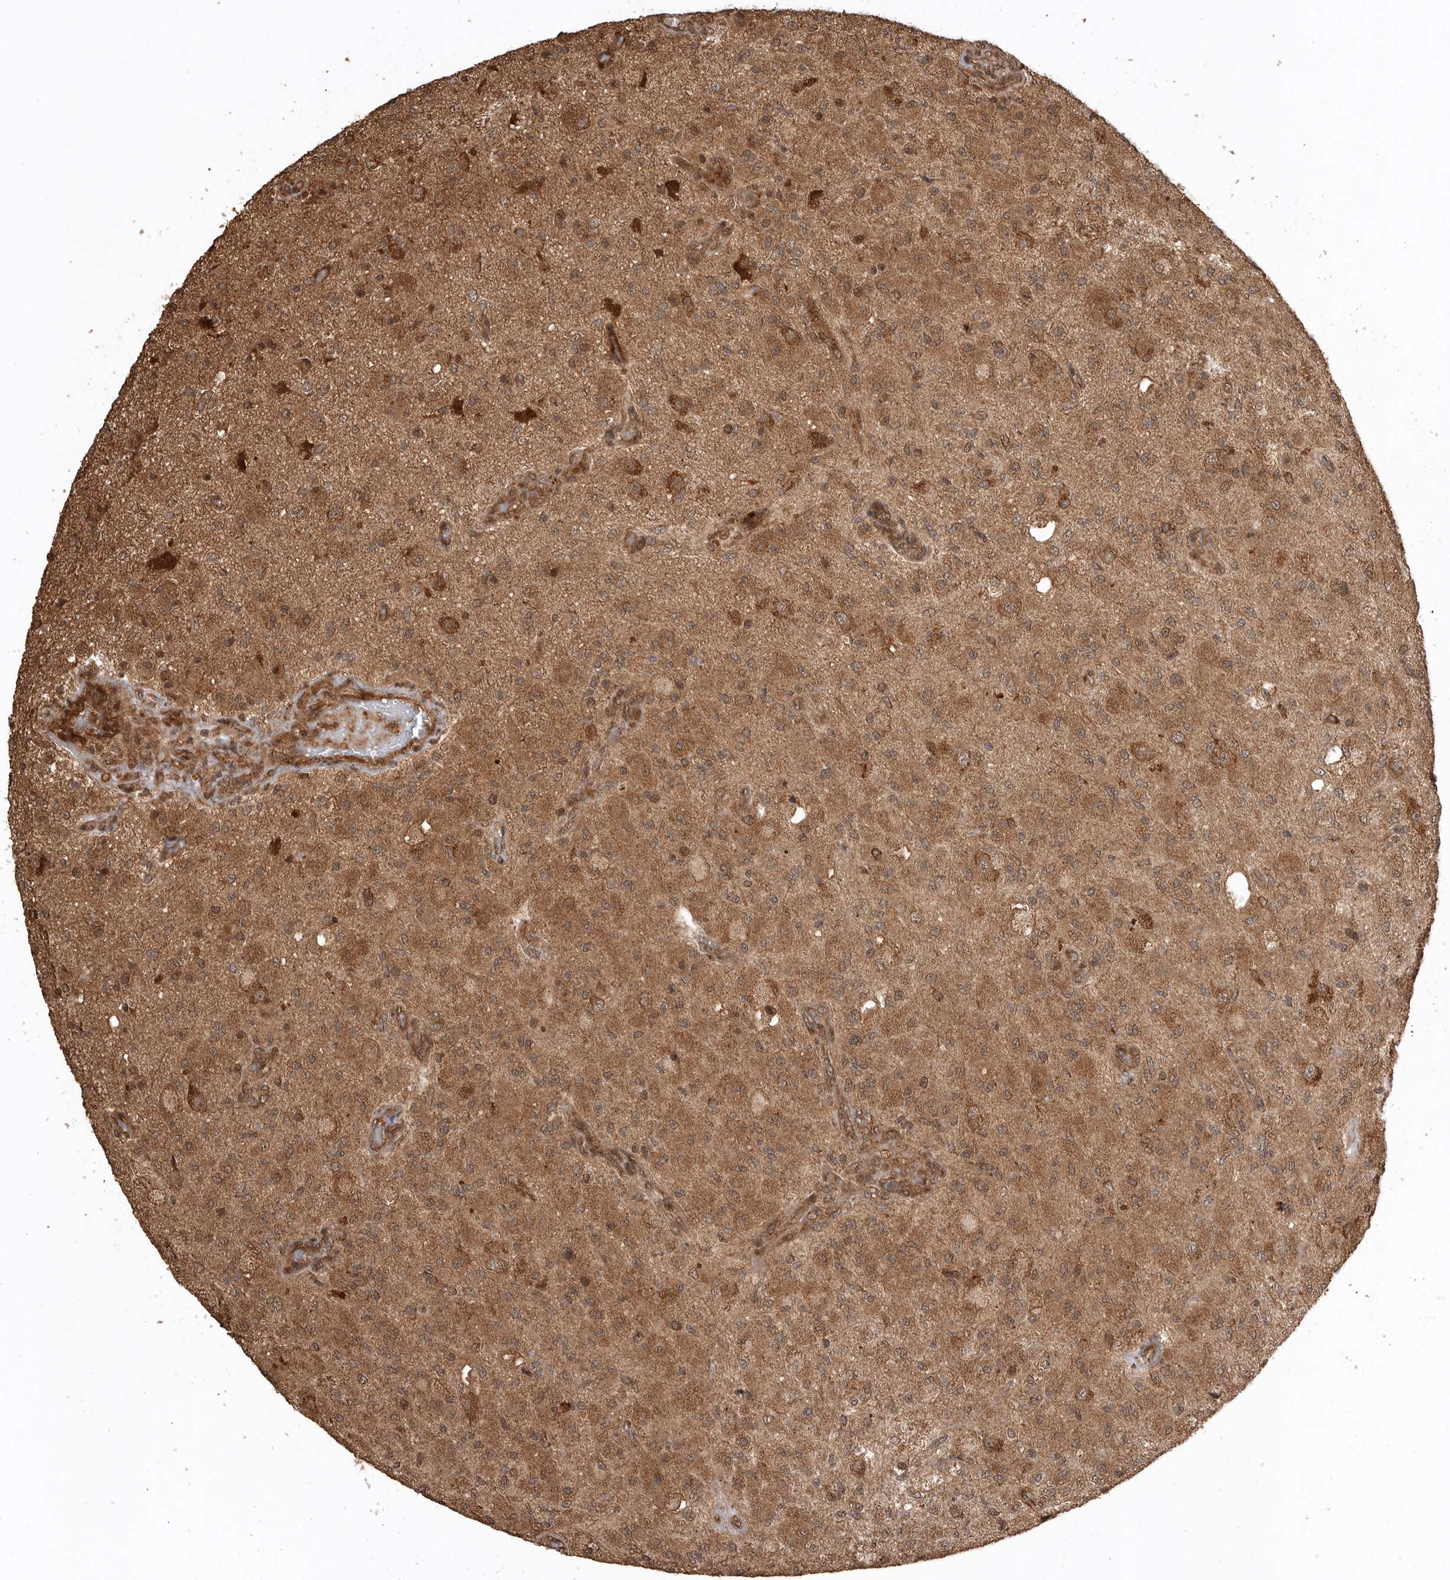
{"staining": {"intensity": "moderate", "quantity": ">75%", "location": "cytoplasmic/membranous"}, "tissue": "glioma", "cell_type": "Tumor cells", "image_type": "cancer", "snomed": [{"axis": "morphology", "description": "Normal tissue, NOS"}, {"axis": "morphology", "description": "Glioma, malignant, High grade"}, {"axis": "topography", "description": "Cerebral cortex"}], "caption": "Moderate cytoplasmic/membranous protein positivity is seen in about >75% of tumor cells in glioma.", "gene": "BOC", "patient": {"sex": "male", "age": 77}}